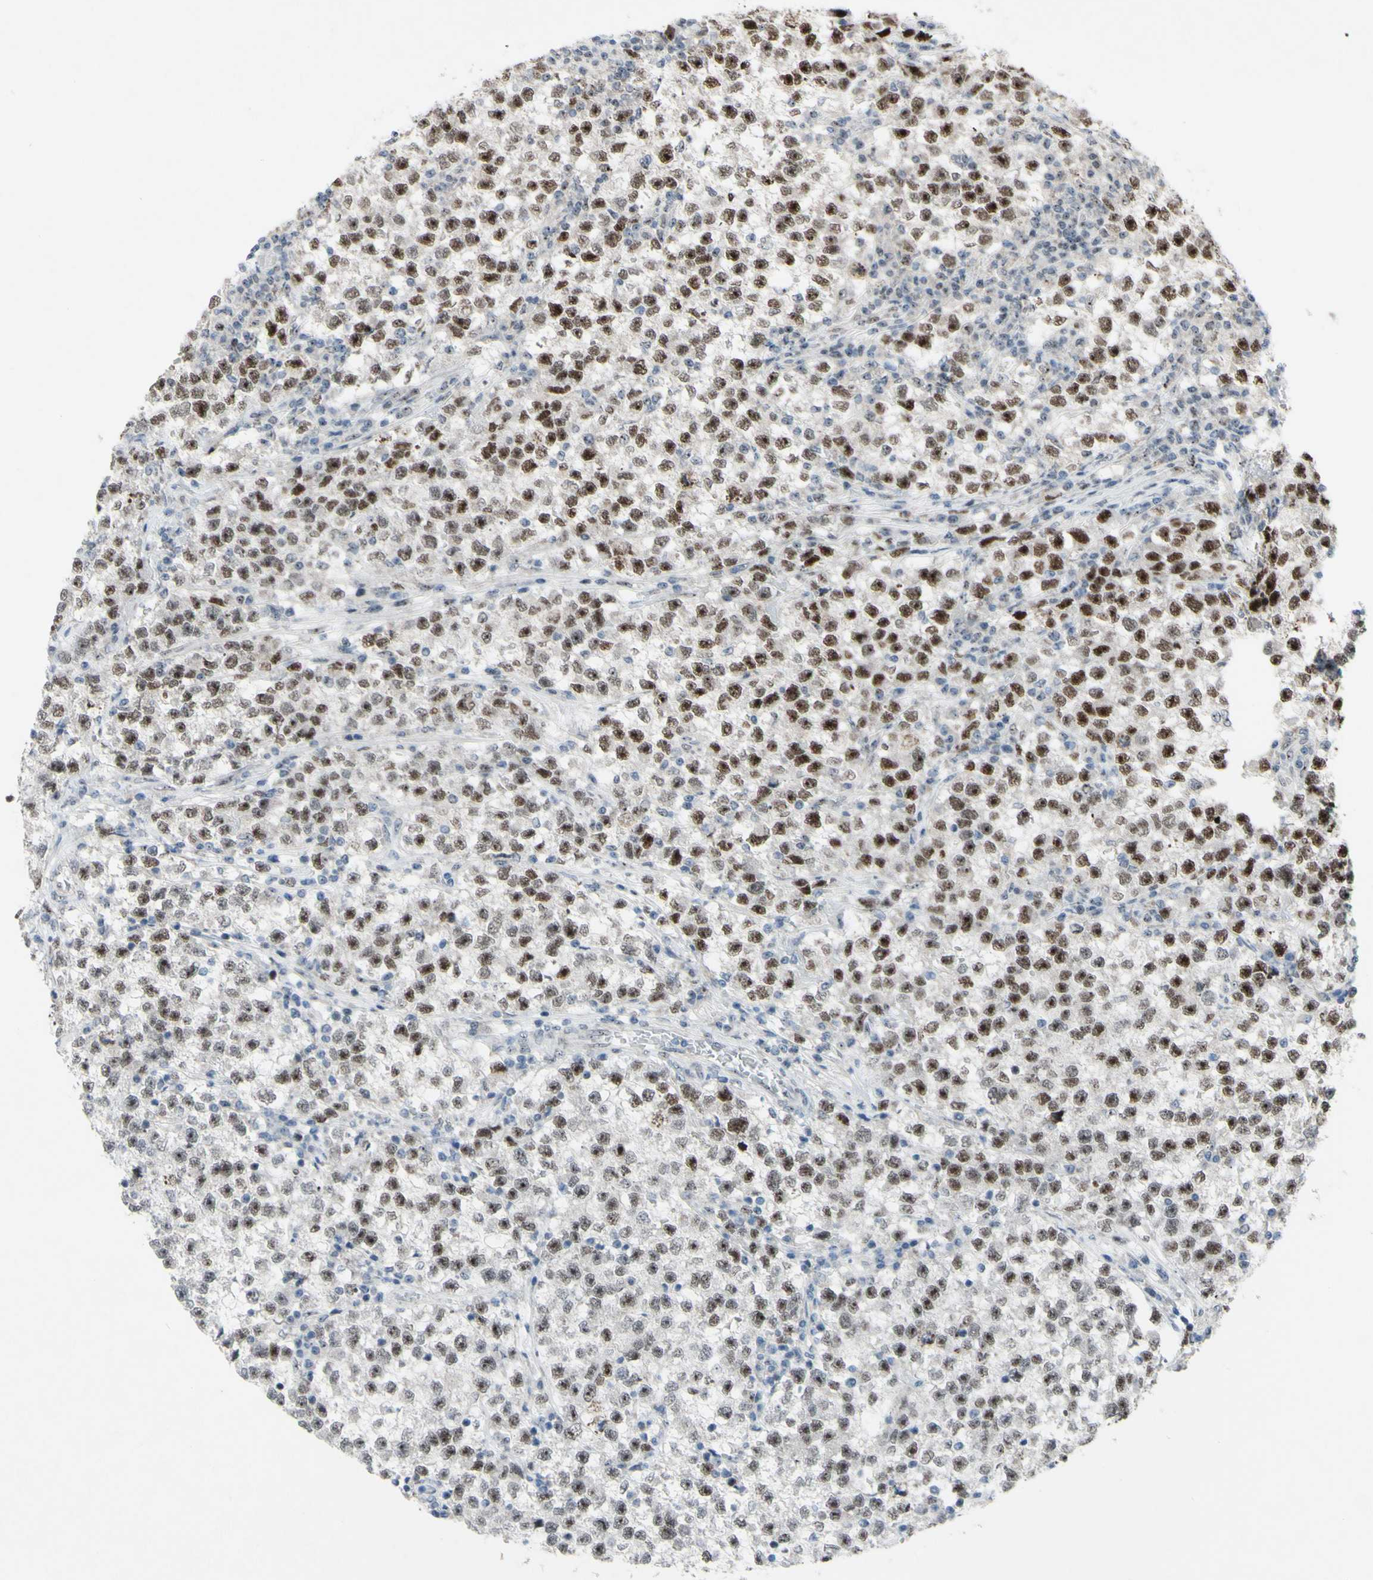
{"staining": {"intensity": "moderate", "quantity": ">75%", "location": "nuclear"}, "tissue": "testis cancer", "cell_type": "Tumor cells", "image_type": "cancer", "snomed": [{"axis": "morphology", "description": "Seminoma, NOS"}, {"axis": "topography", "description": "Testis"}], "caption": "Protein expression analysis of human seminoma (testis) reveals moderate nuclear staining in about >75% of tumor cells.", "gene": "POLR1A", "patient": {"sex": "male", "age": 22}}